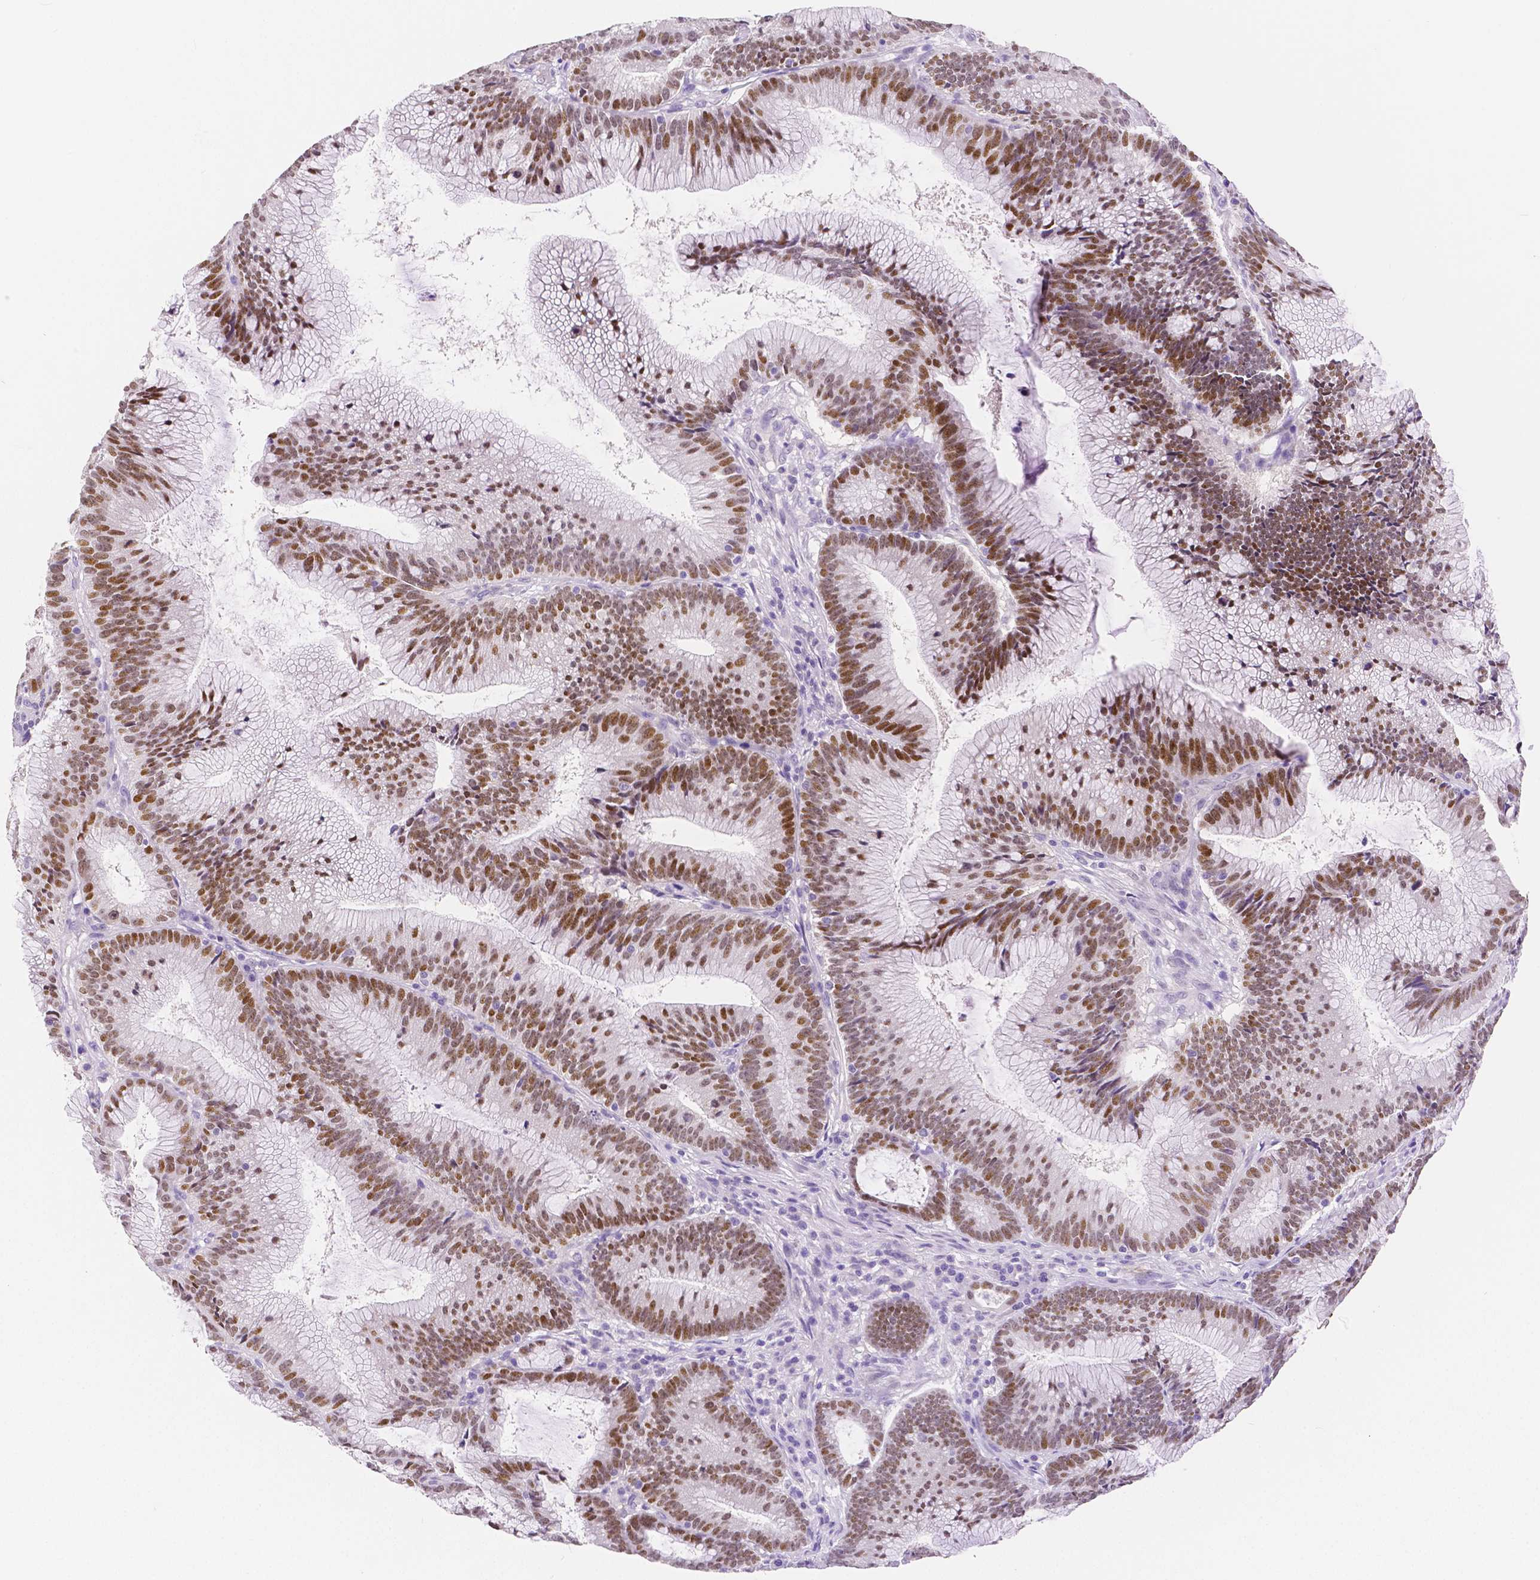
{"staining": {"intensity": "moderate", "quantity": ">75%", "location": "nuclear"}, "tissue": "colorectal cancer", "cell_type": "Tumor cells", "image_type": "cancer", "snomed": [{"axis": "morphology", "description": "Adenocarcinoma, NOS"}, {"axis": "topography", "description": "Colon"}], "caption": "Colorectal adenocarcinoma stained for a protein (brown) displays moderate nuclear positive staining in about >75% of tumor cells.", "gene": "HNF1B", "patient": {"sex": "female", "age": 78}}